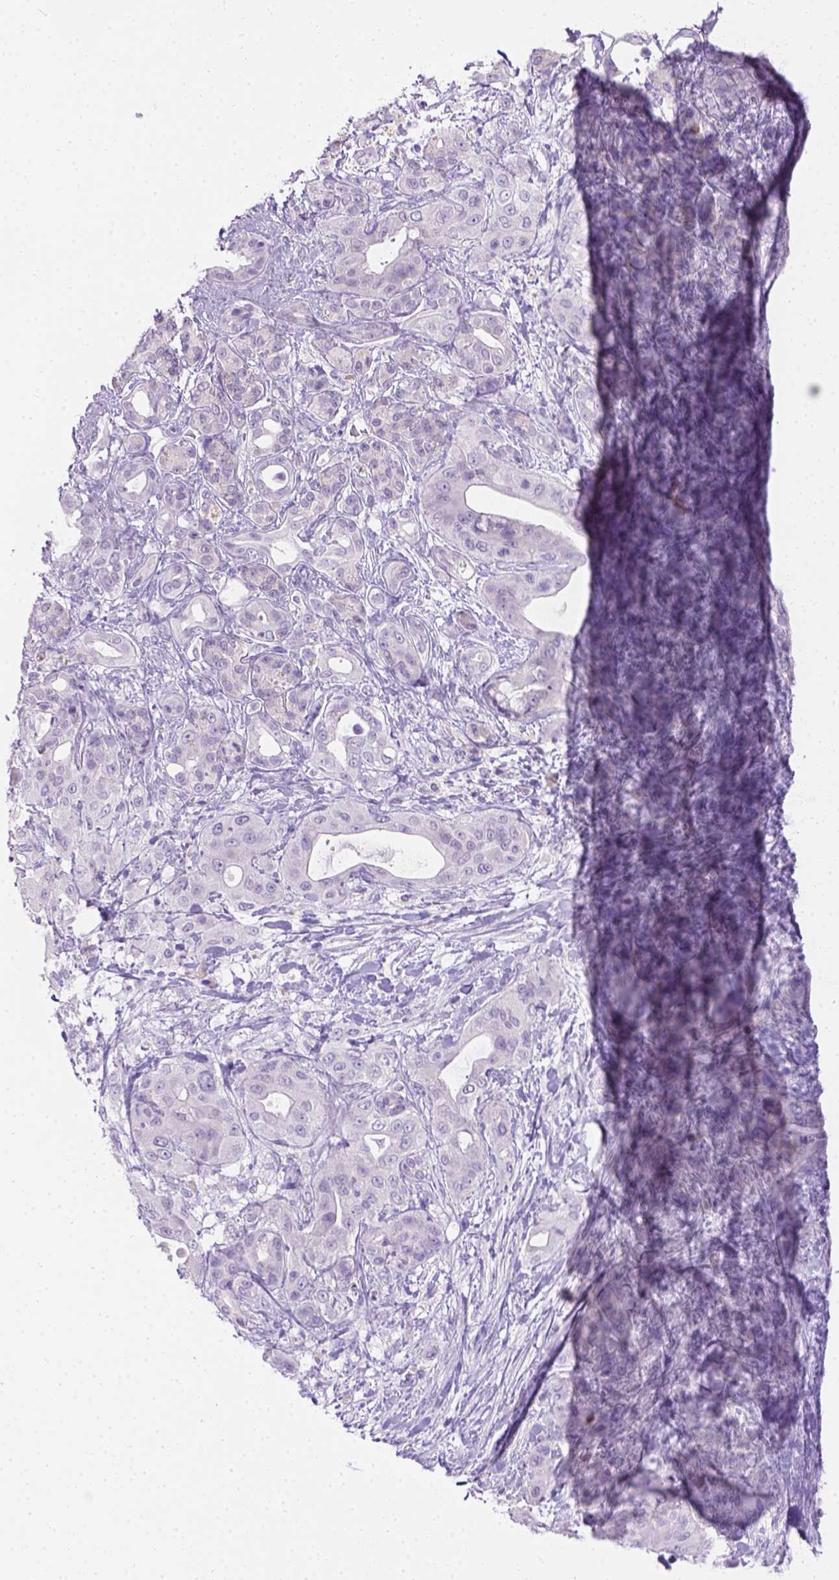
{"staining": {"intensity": "negative", "quantity": "none", "location": "none"}, "tissue": "pancreatic cancer", "cell_type": "Tumor cells", "image_type": "cancer", "snomed": [{"axis": "morphology", "description": "Adenocarcinoma, NOS"}, {"axis": "topography", "description": "Pancreas"}], "caption": "Immunohistochemical staining of human pancreatic cancer displays no significant positivity in tumor cells.", "gene": "TMEM38A", "patient": {"sex": "male", "age": 71}}